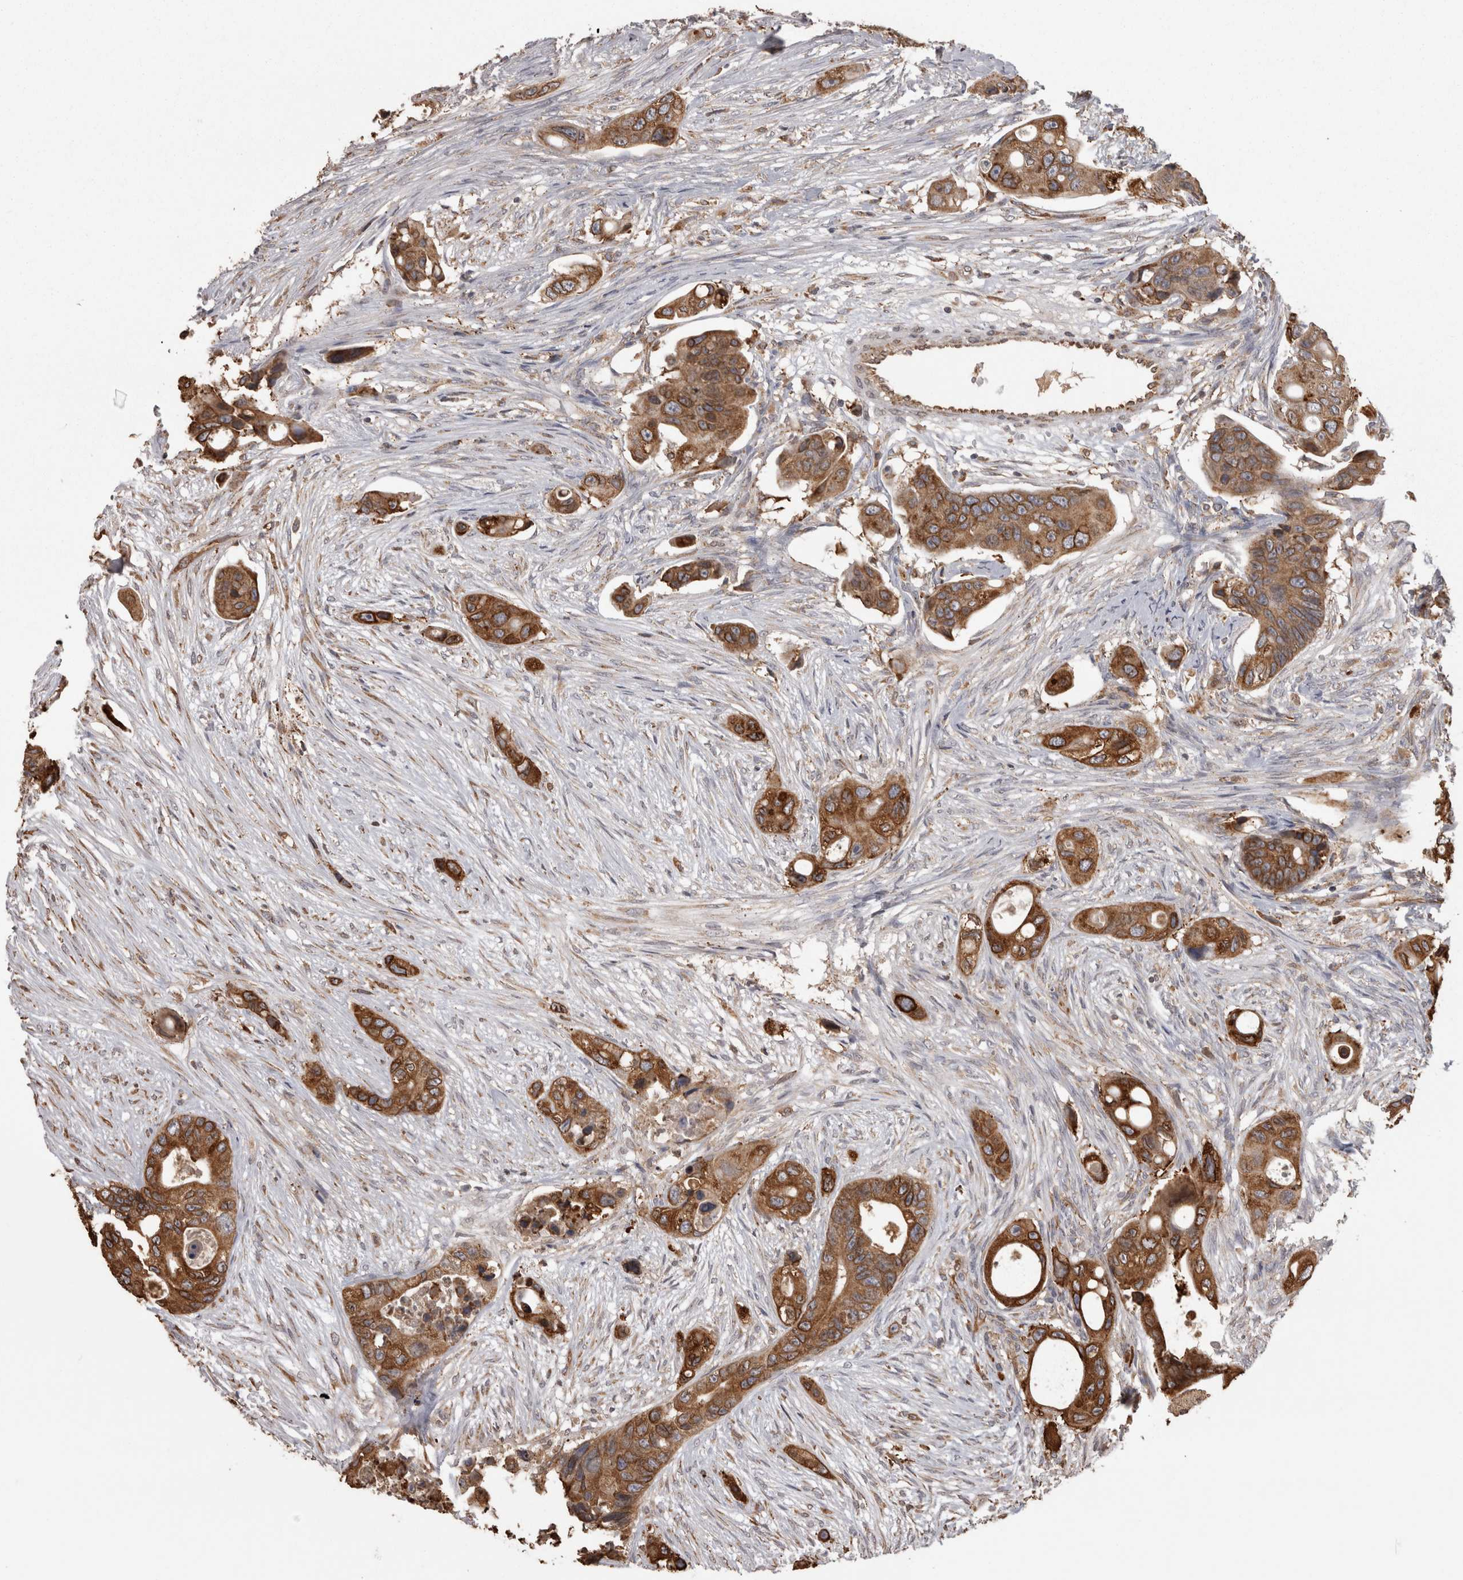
{"staining": {"intensity": "strong", "quantity": ">75%", "location": "cytoplasmic/membranous"}, "tissue": "colorectal cancer", "cell_type": "Tumor cells", "image_type": "cancer", "snomed": [{"axis": "morphology", "description": "Adenocarcinoma, NOS"}, {"axis": "topography", "description": "Colon"}], "caption": "An immunohistochemistry (IHC) histopathology image of neoplastic tissue is shown. Protein staining in brown labels strong cytoplasmic/membranous positivity in colorectal cancer (adenocarcinoma) within tumor cells.", "gene": "PON2", "patient": {"sex": "female", "age": 57}}